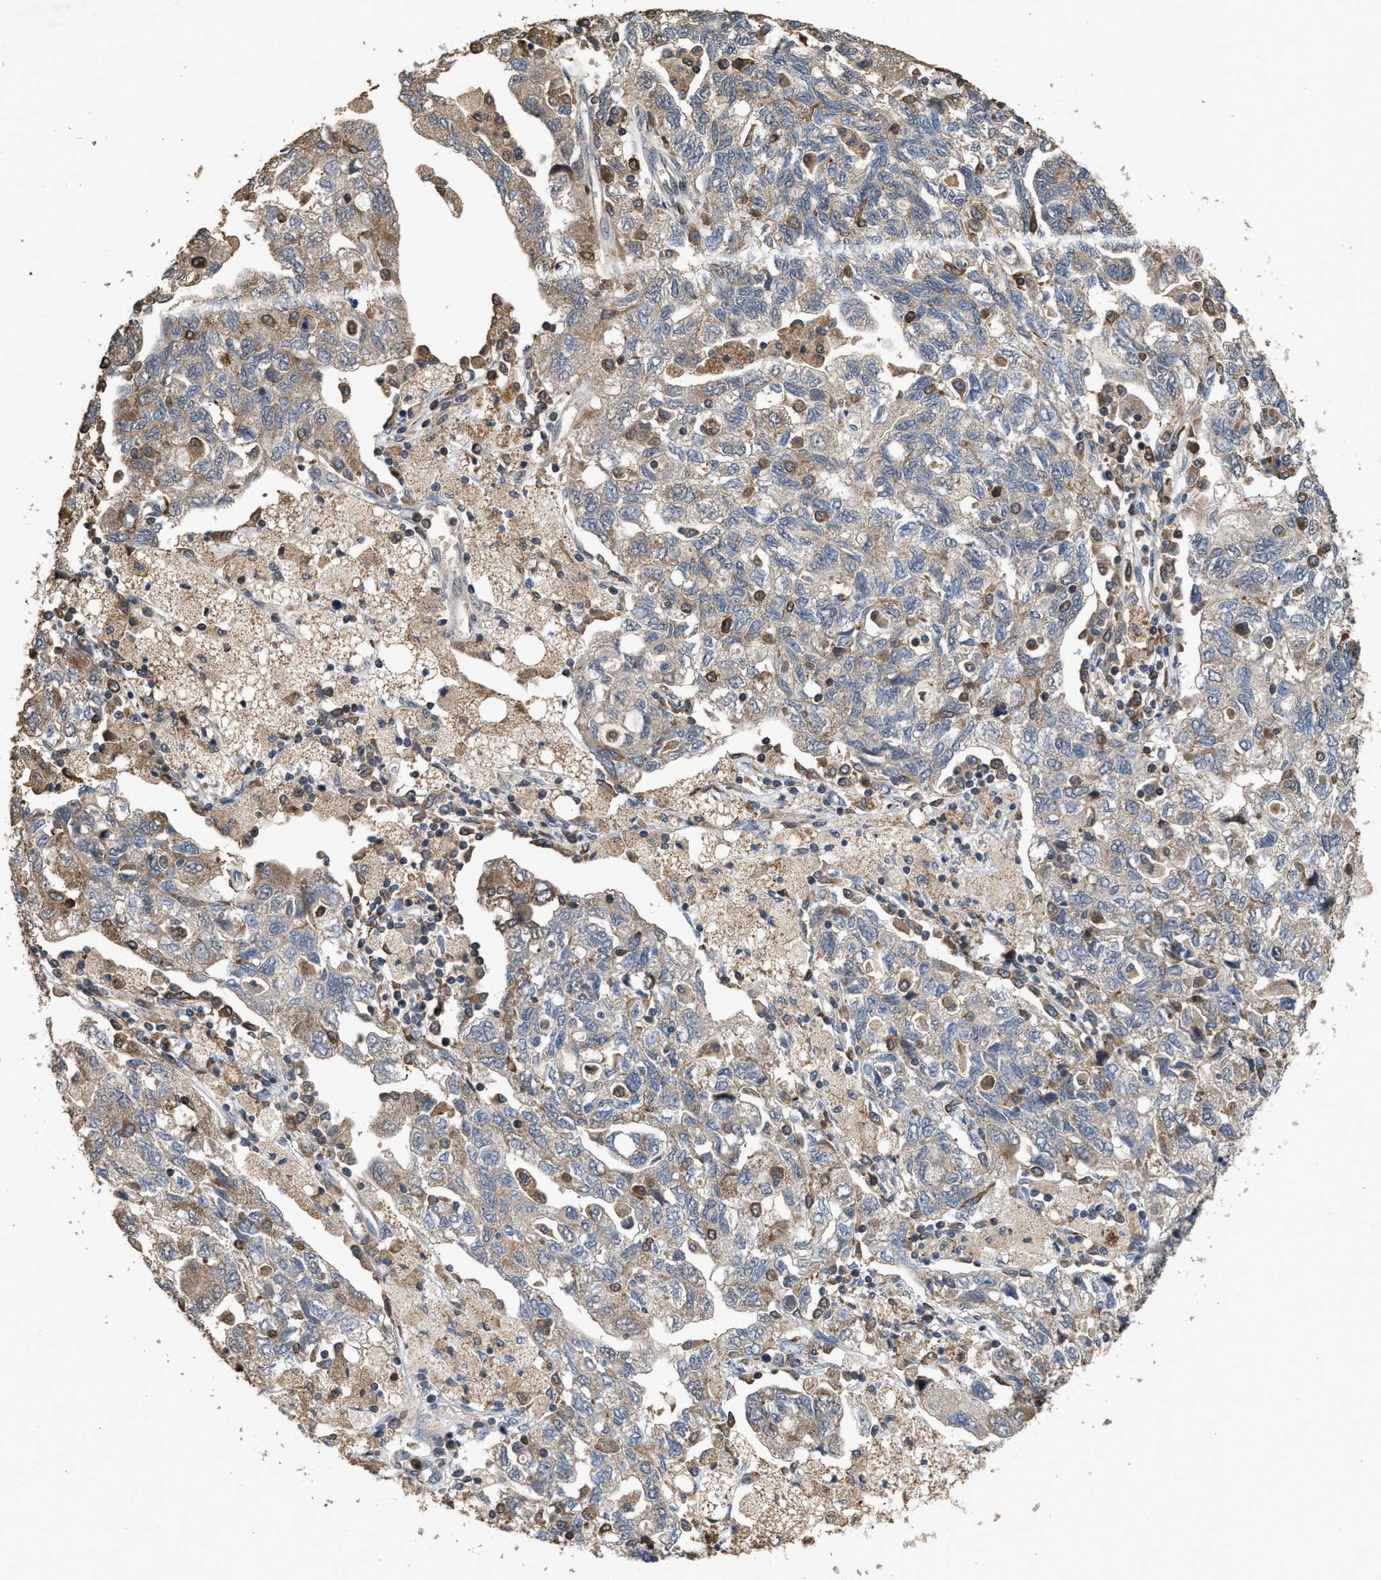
{"staining": {"intensity": "weak", "quantity": "25%-75%", "location": "cytoplasmic/membranous"}, "tissue": "ovarian cancer", "cell_type": "Tumor cells", "image_type": "cancer", "snomed": [{"axis": "morphology", "description": "Carcinoma, NOS"}, {"axis": "morphology", "description": "Cystadenocarcinoma, serous, NOS"}, {"axis": "topography", "description": "Ovary"}], "caption": "Immunohistochemistry (DAB (3,3'-diaminobenzidine)) staining of human serous cystadenocarcinoma (ovarian) displays weak cytoplasmic/membranous protein positivity in approximately 25%-75% of tumor cells. (DAB (3,3'-diaminobenzidine) IHC with brightfield microscopy, high magnification).", "gene": "TDRKH", "patient": {"sex": "female", "age": 69}}